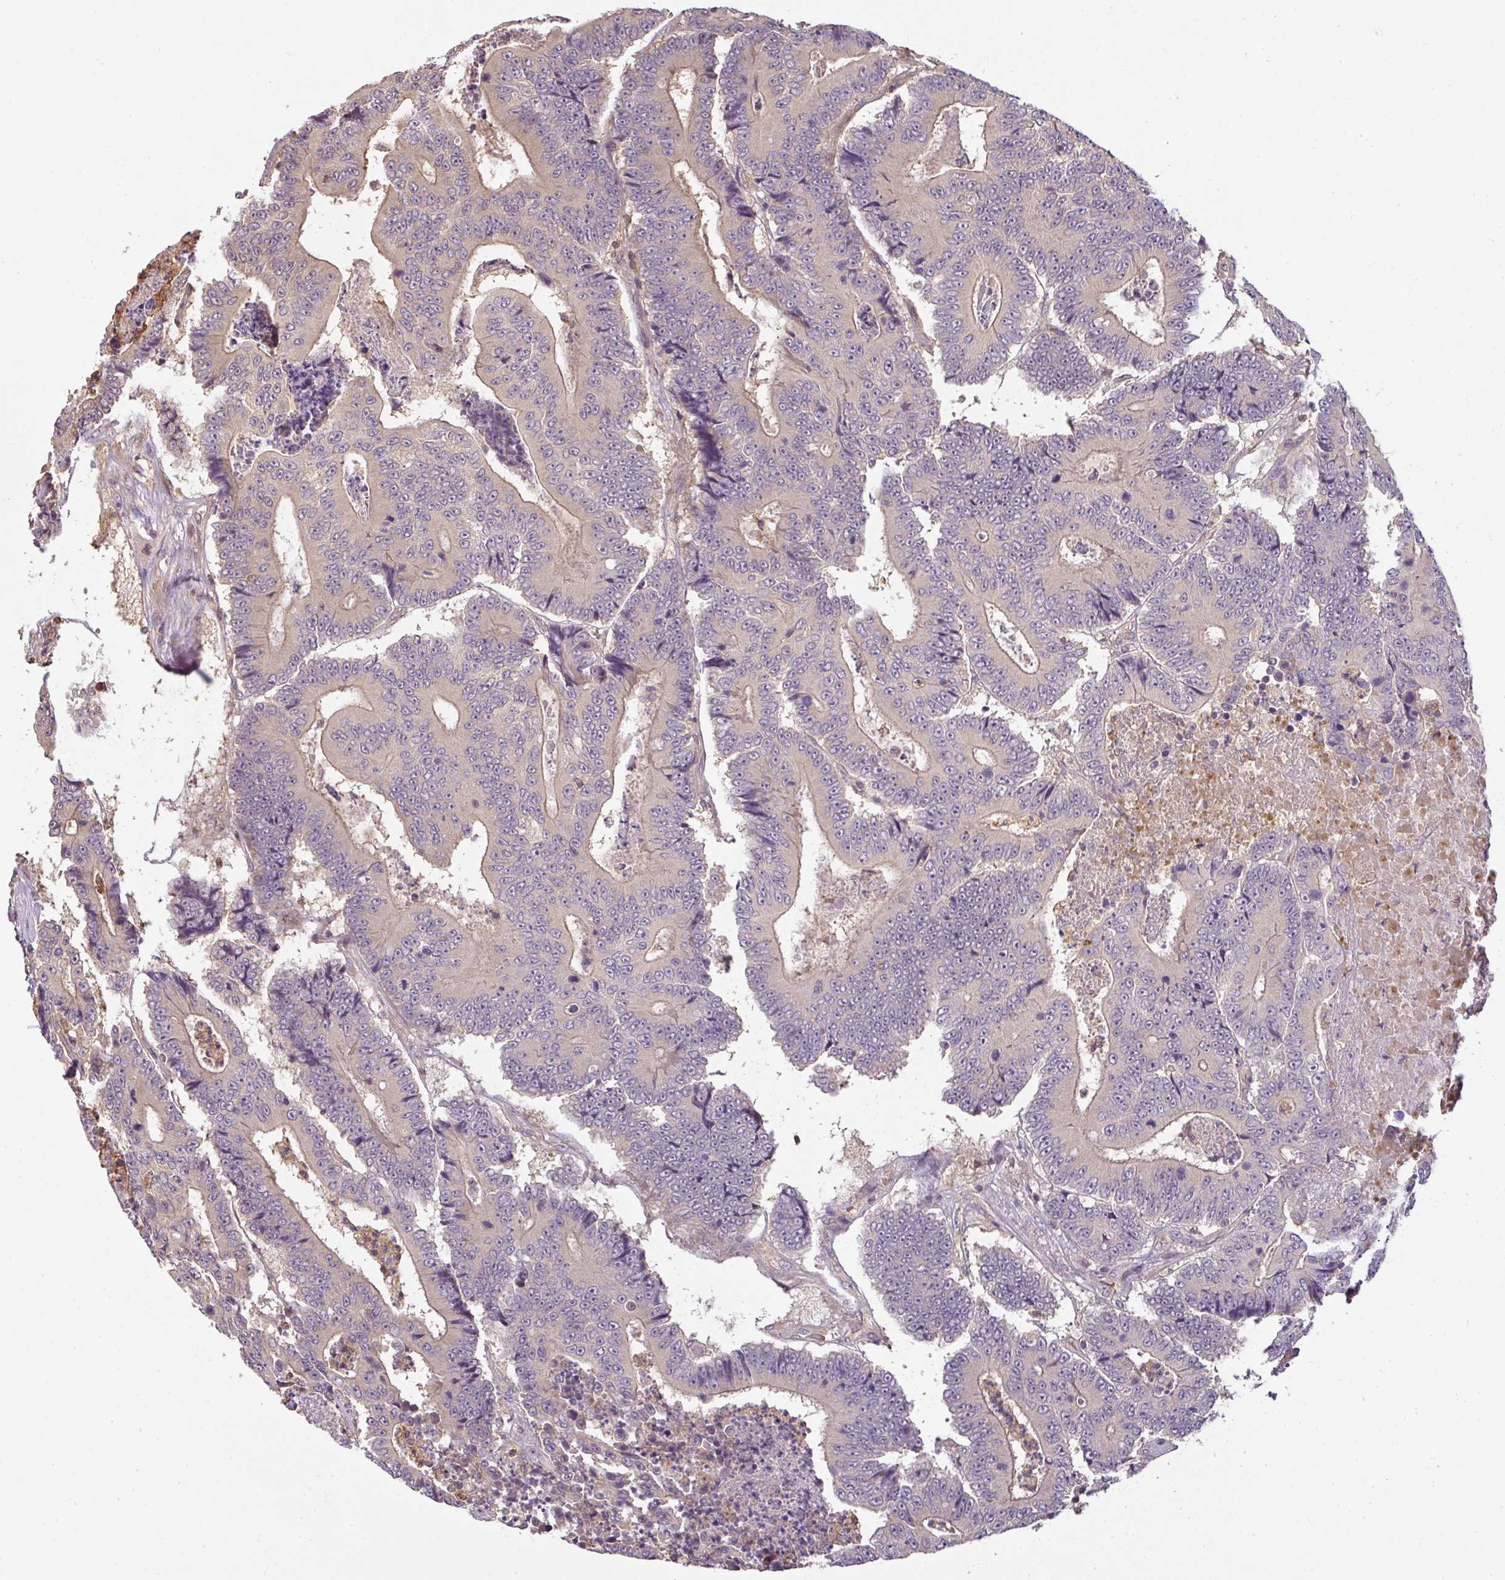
{"staining": {"intensity": "negative", "quantity": "none", "location": "none"}, "tissue": "colorectal cancer", "cell_type": "Tumor cells", "image_type": "cancer", "snomed": [{"axis": "morphology", "description": "Adenocarcinoma, NOS"}, {"axis": "topography", "description": "Colon"}], "caption": "Immunohistochemistry (IHC) image of colorectal adenocarcinoma stained for a protein (brown), which exhibits no expression in tumor cells.", "gene": "TCL1B", "patient": {"sex": "male", "age": 83}}